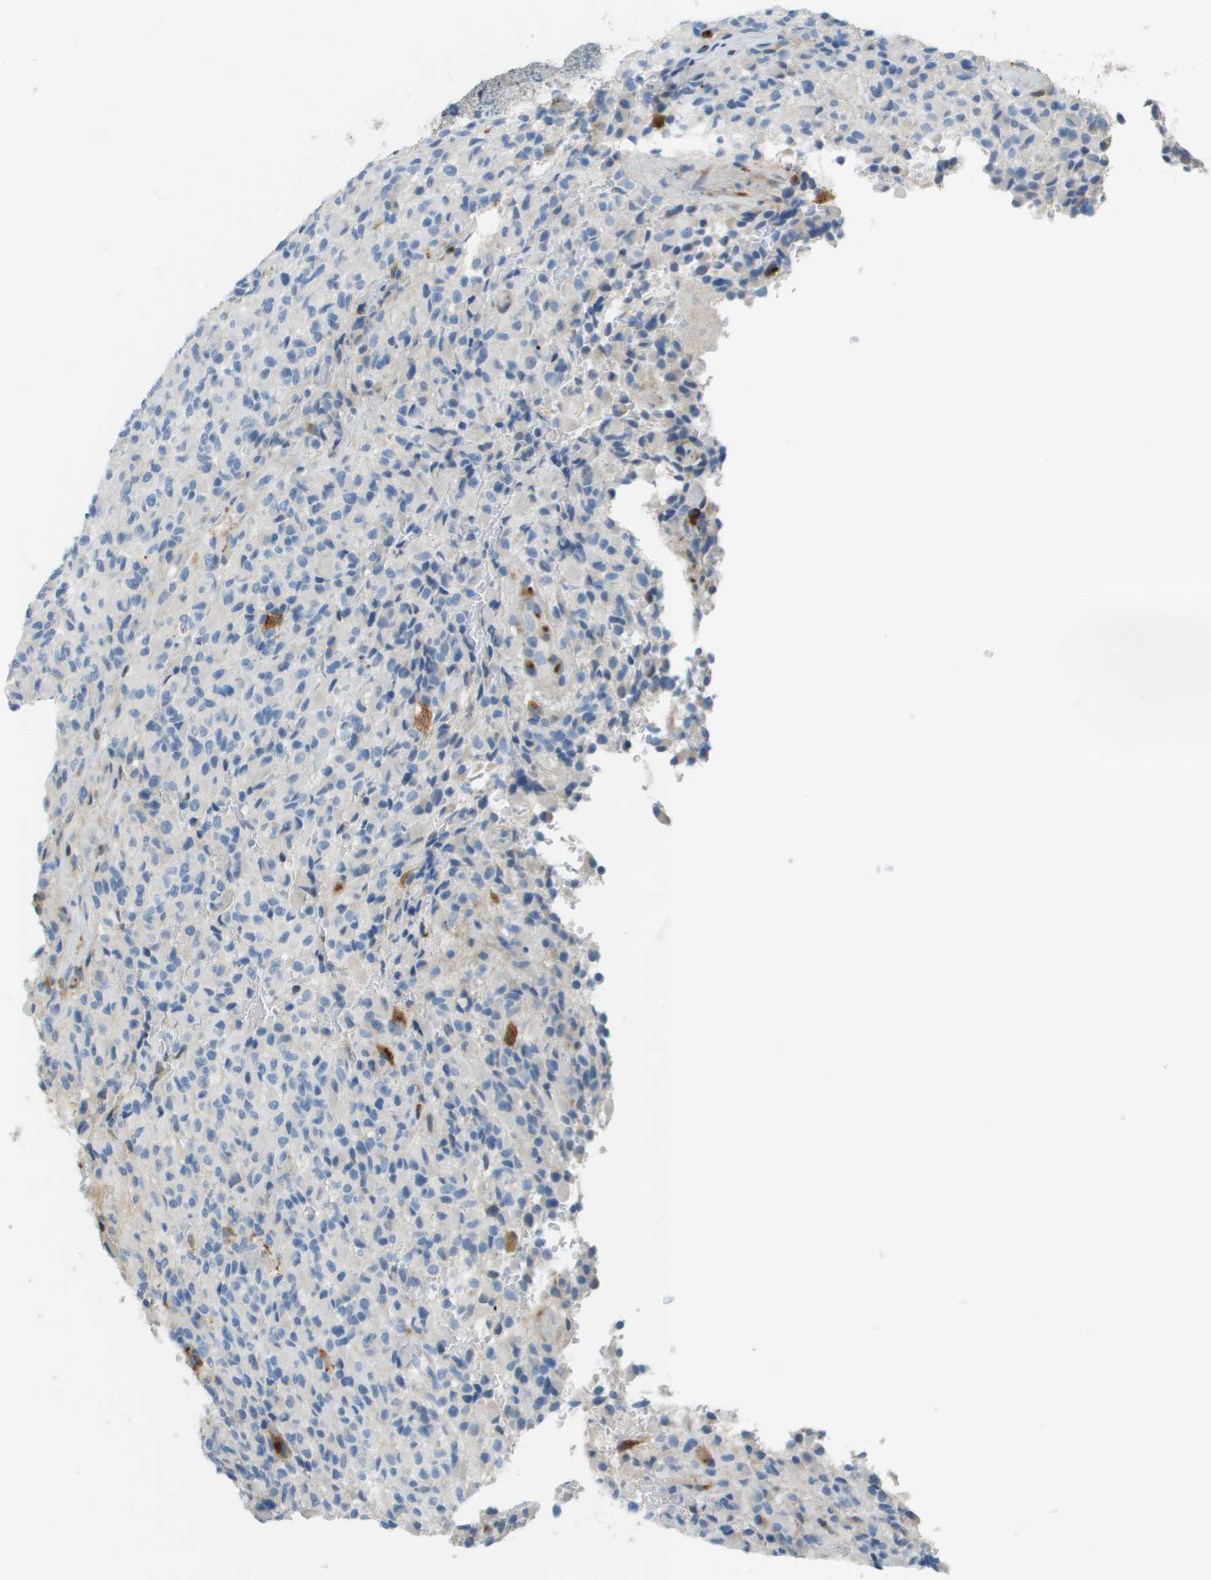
{"staining": {"intensity": "moderate", "quantity": "<25%", "location": "cytoplasmic/membranous"}, "tissue": "glioma", "cell_type": "Tumor cells", "image_type": "cancer", "snomed": [{"axis": "morphology", "description": "Glioma, malignant, High grade"}, {"axis": "topography", "description": "Brain"}], "caption": "Malignant glioma (high-grade) stained for a protein (brown) shows moderate cytoplasmic/membranous positive positivity in about <25% of tumor cells.", "gene": "DCN", "patient": {"sex": "male", "age": 71}}